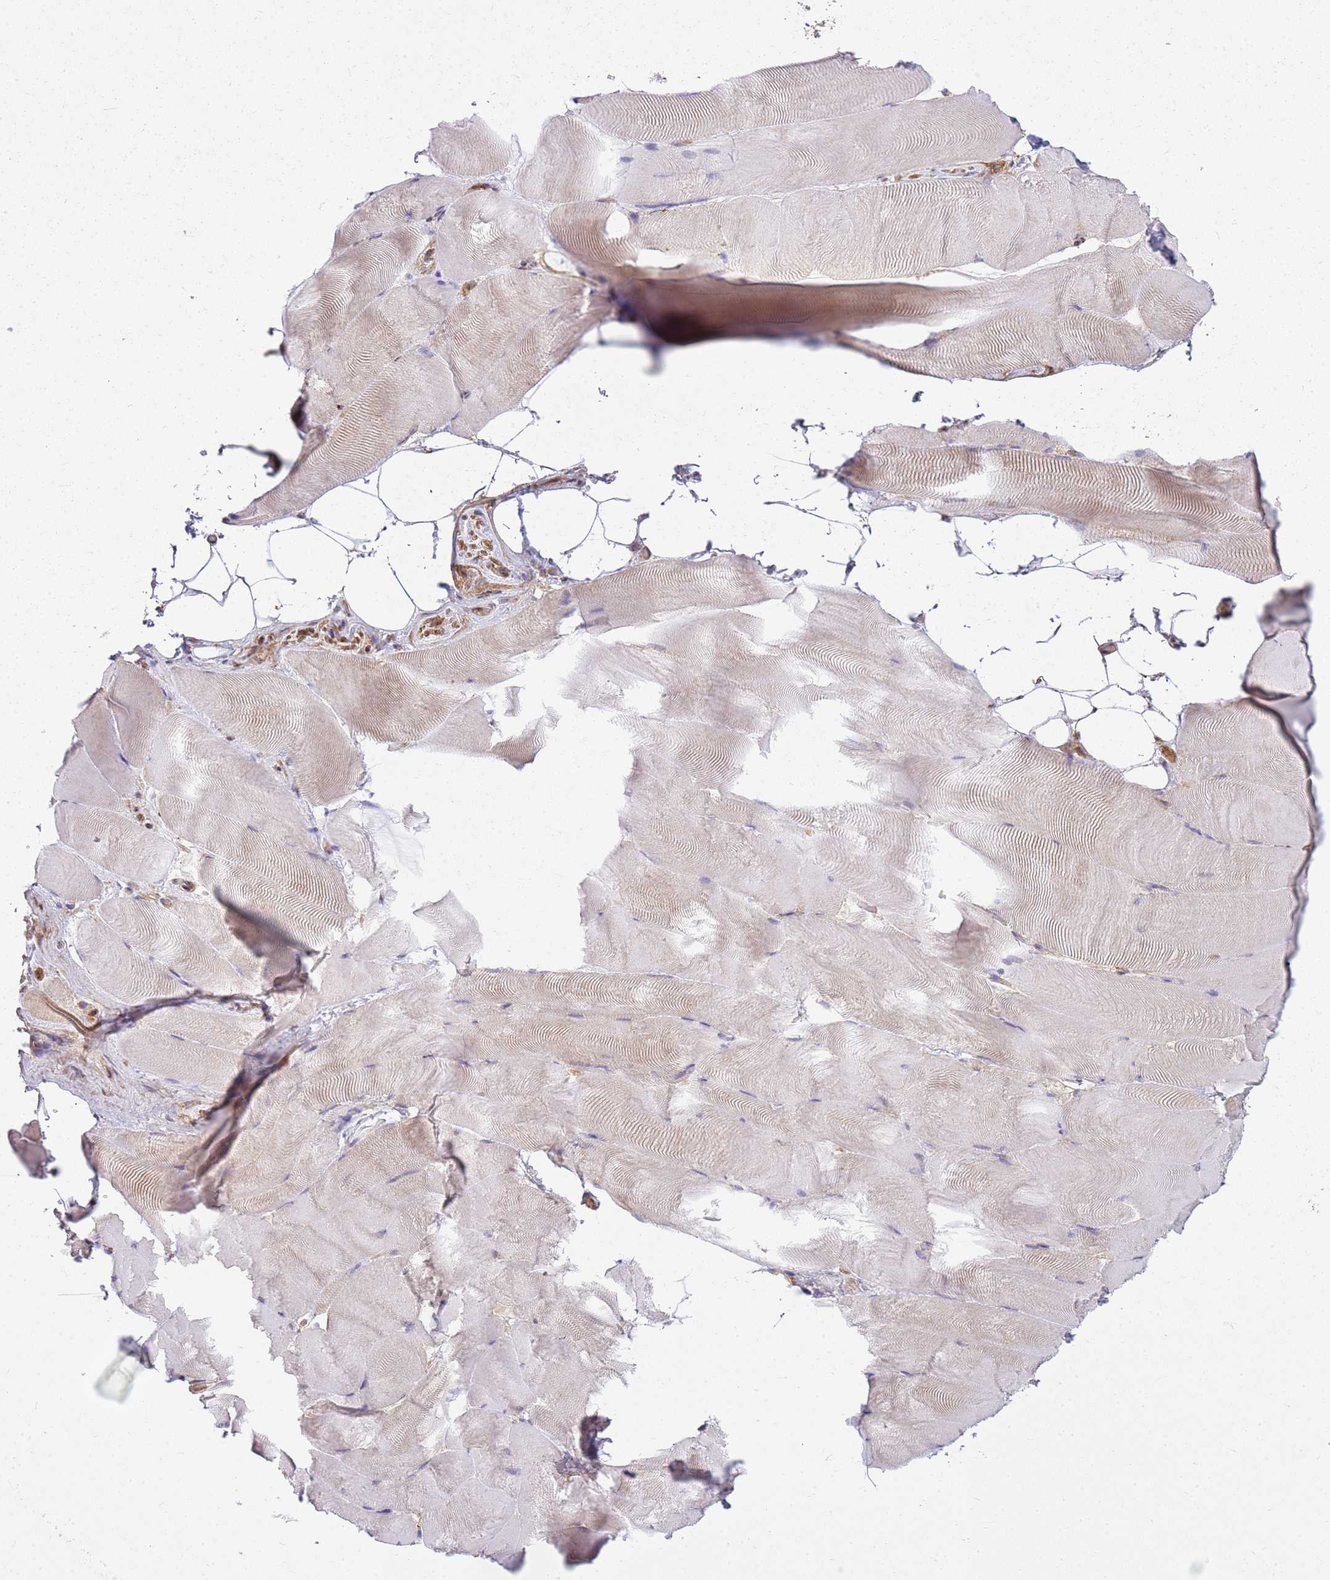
{"staining": {"intensity": "negative", "quantity": "none", "location": "none"}, "tissue": "skeletal muscle", "cell_type": "Myocytes", "image_type": "normal", "snomed": [{"axis": "morphology", "description": "Normal tissue, NOS"}, {"axis": "topography", "description": "Skeletal muscle"}], "caption": "IHC micrograph of normal skeletal muscle: human skeletal muscle stained with DAB (3,3'-diaminobenzidine) exhibits no significant protein positivity in myocytes. The staining is performed using DAB brown chromogen with nuclei counter-stained in using hematoxylin.", "gene": "YWHAE", "patient": {"sex": "female", "age": 64}}